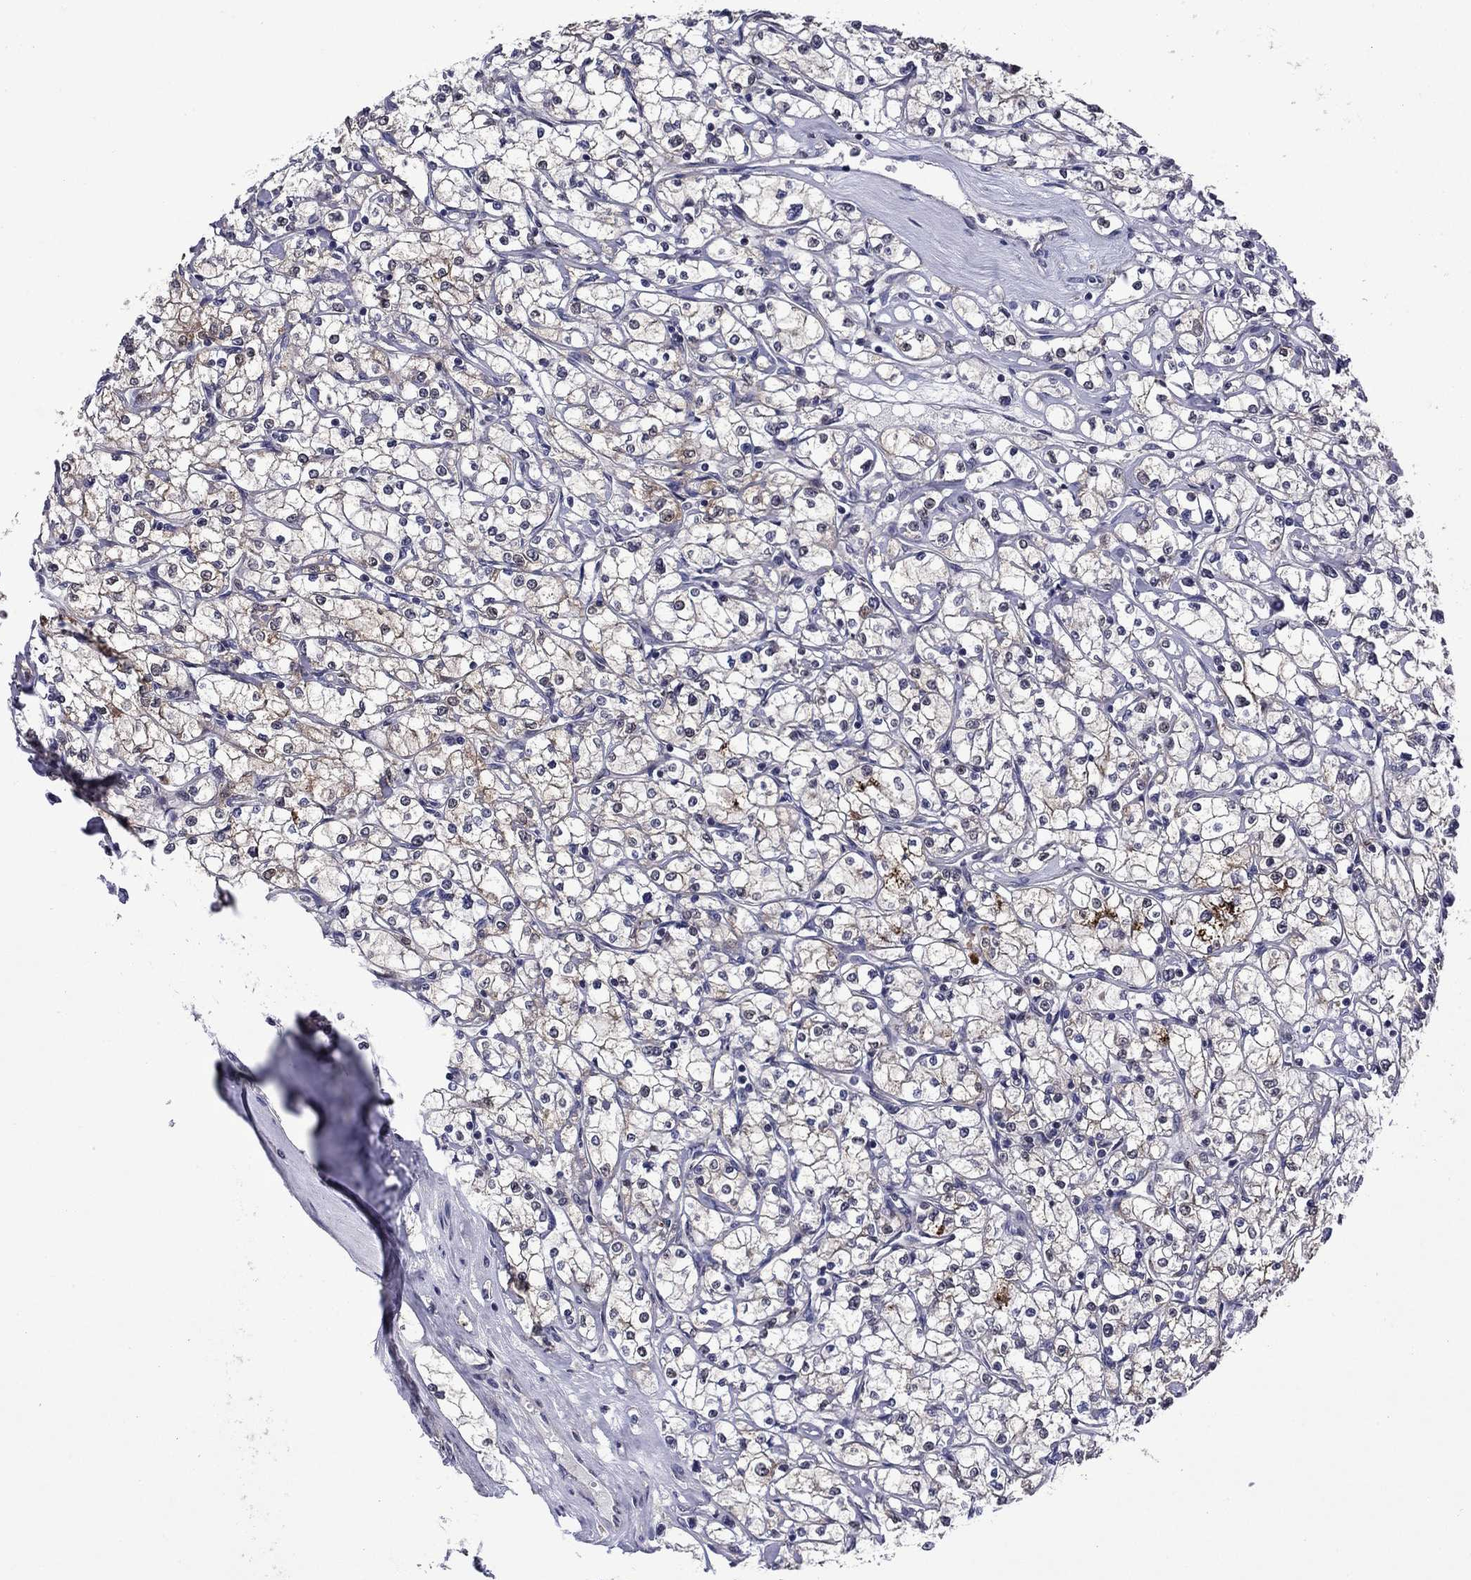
{"staining": {"intensity": "negative", "quantity": "none", "location": "none"}, "tissue": "renal cancer", "cell_type": "Tumor cells", "image_type": "cancer", "snomed": [{"axis": "morphology", "description": "Adenocarcinoma, NOS"}, {"axis": "topography", "description": "Kidney"}], "caption": "Micrograph shows no protein positivity in tumor cells of renal cancer (adenocarcinoma) tissue.", "gene": "TPMT", "patient": {"sex": "male", "age": 67}}